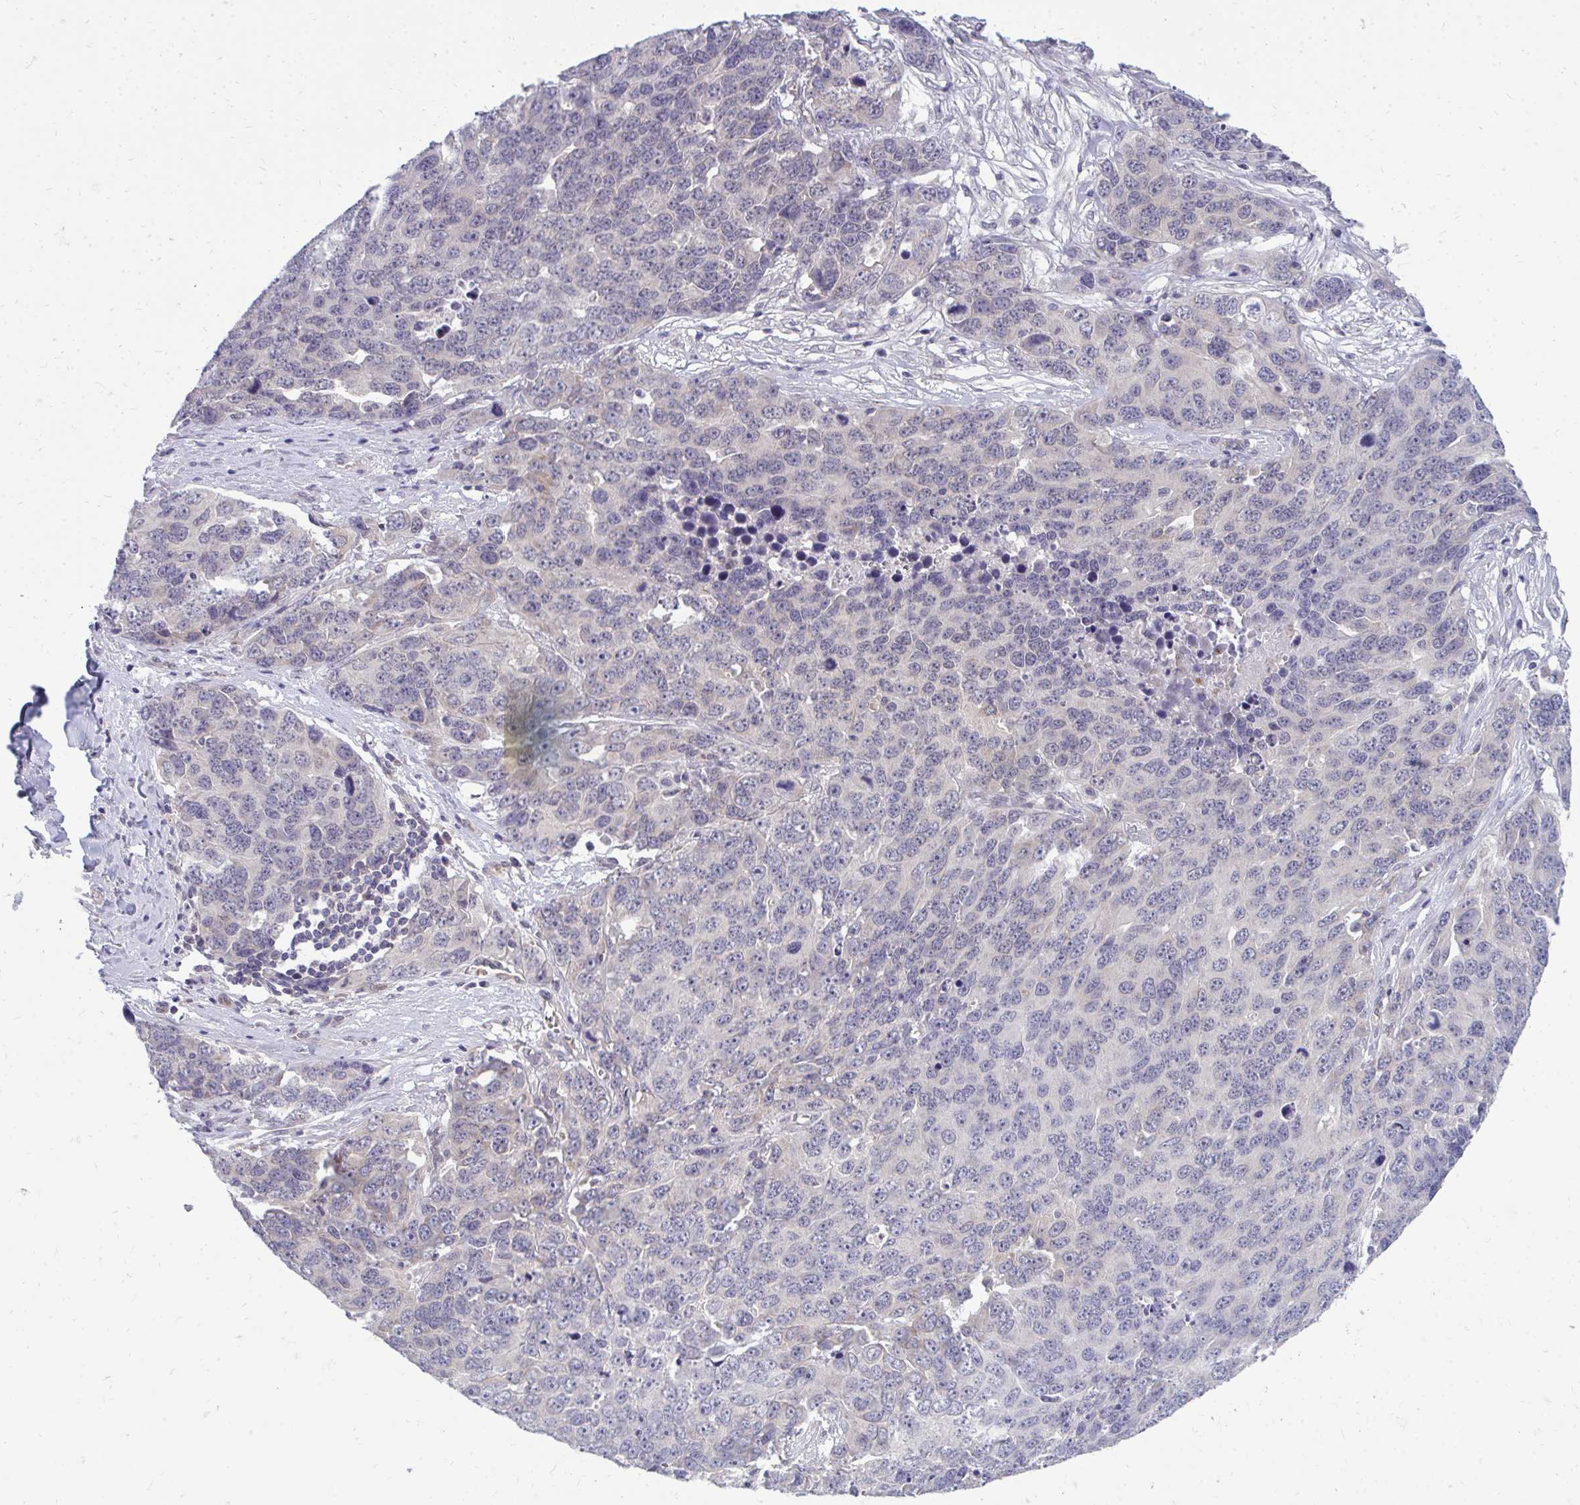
{"staining": {"intensity": "negative", "quantity": "none", "location": "none"}, "tissue": "ovarian cancer", "cell_type": "Tumor cells", "image_type": "cancer", "snomed": [{"axis": "morphology", "description": "Cystadenocarcinoma, serous, NOS"}, {"axis": "topography", "description": "Ovary"}], "caption": "Immunohistochemical staining of human ovarian cancer (serous cystadenocarcinoma) reveals no significant positivity in tumor cells. The staining is performed using DAB (3,3'-diaminobenzidine) brown chromogen with nuclei counter-stained in using hematoxylin.", "gene": "ACSL5", "patient": {"sex": "female", "age": 76}}